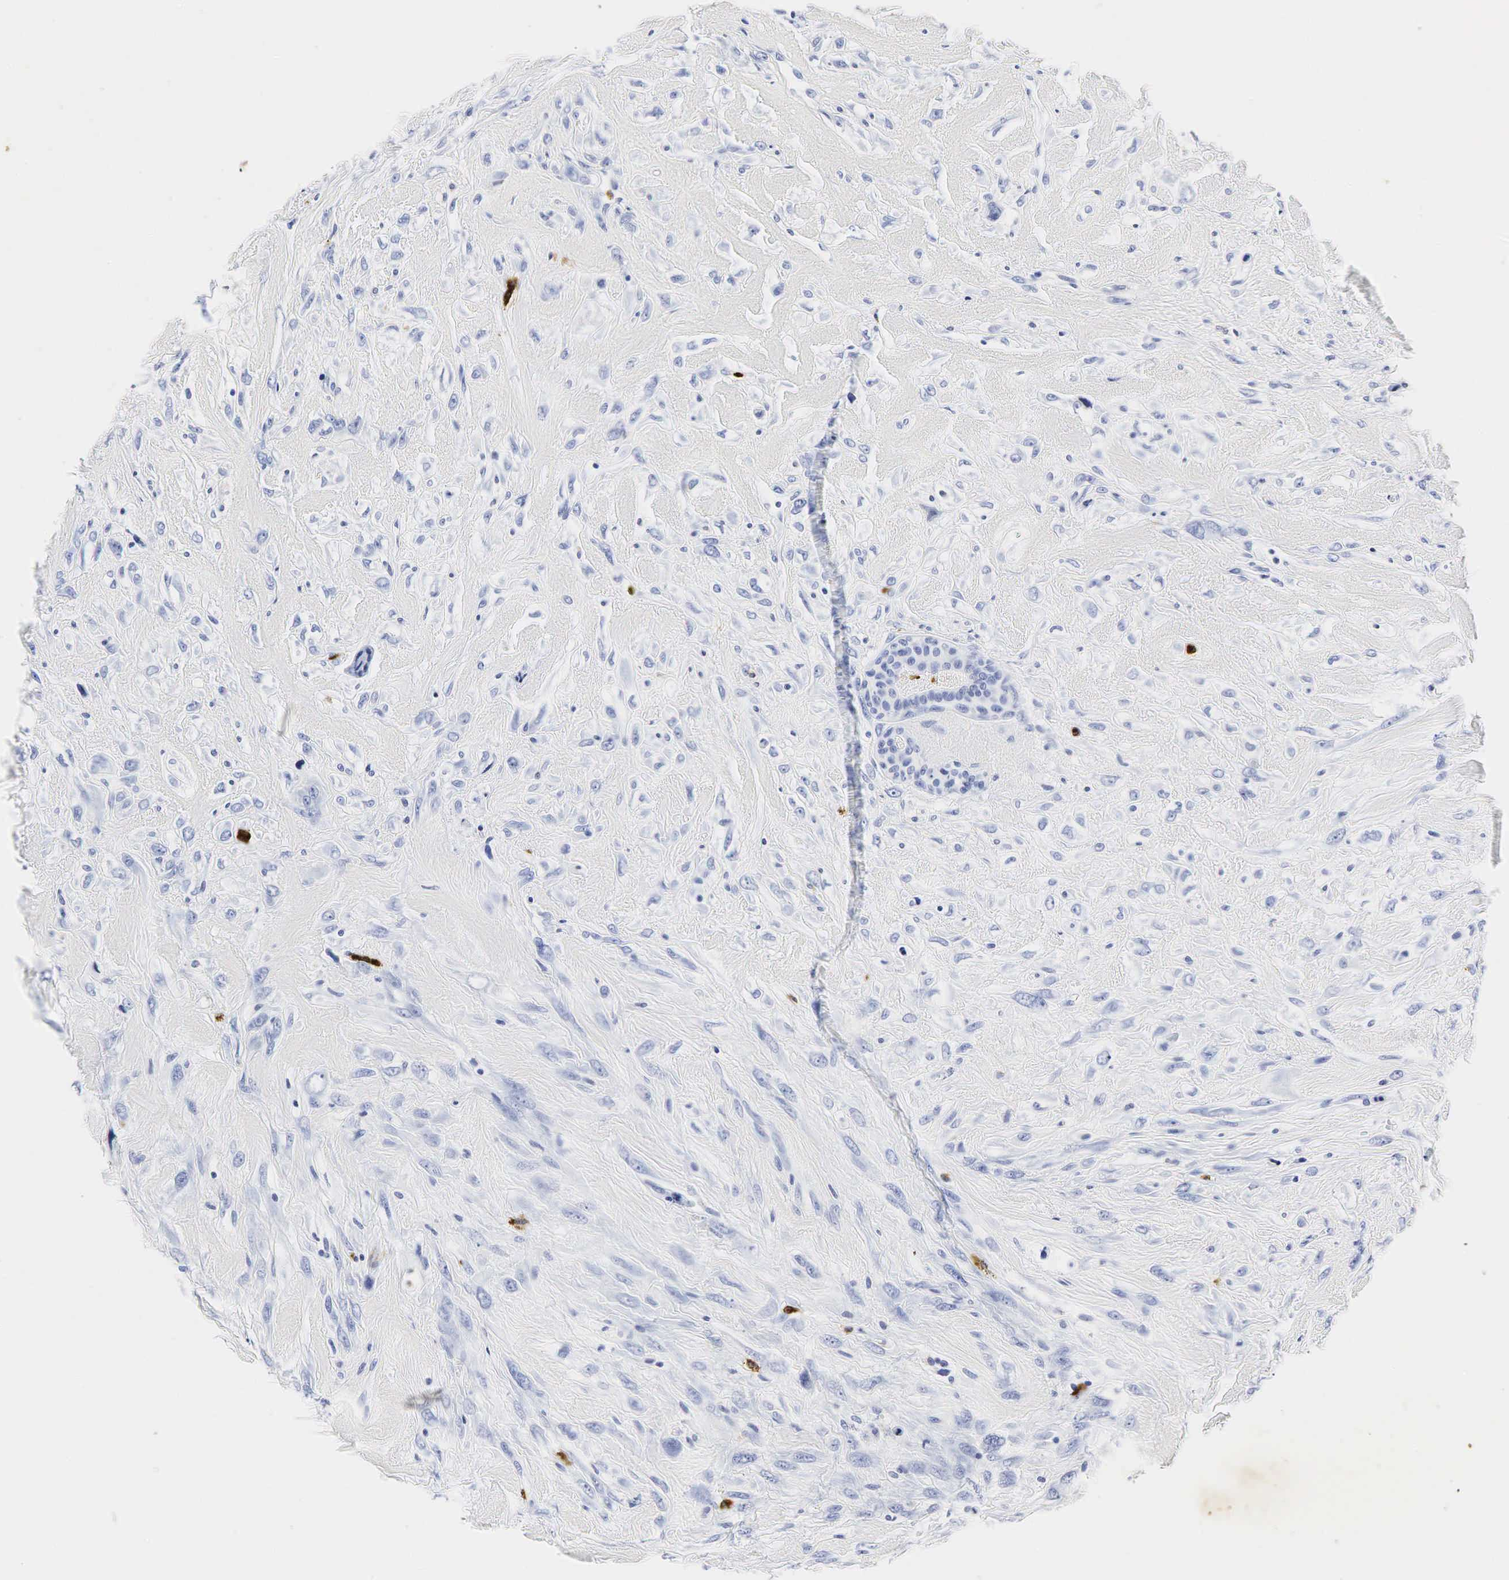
{"staining": {"intensity": "negative", "quantity": "none", "location": "none"}, "tissue": "breast cancer", "cell_type": "Tumor cells", "image_type": "cancer", "snomed": [{"axis": "morphology", "description": "Neoplasm, malignant, NOS"}, {"axis": "topography", "description": "Breast"}], "caption": "This is a micrograph of IHC staining of breast neoplasm (malignant), which shows no expression in tumor cells.", "gene": "LYZ", "patient": {"sex": "female", "age": 50}}